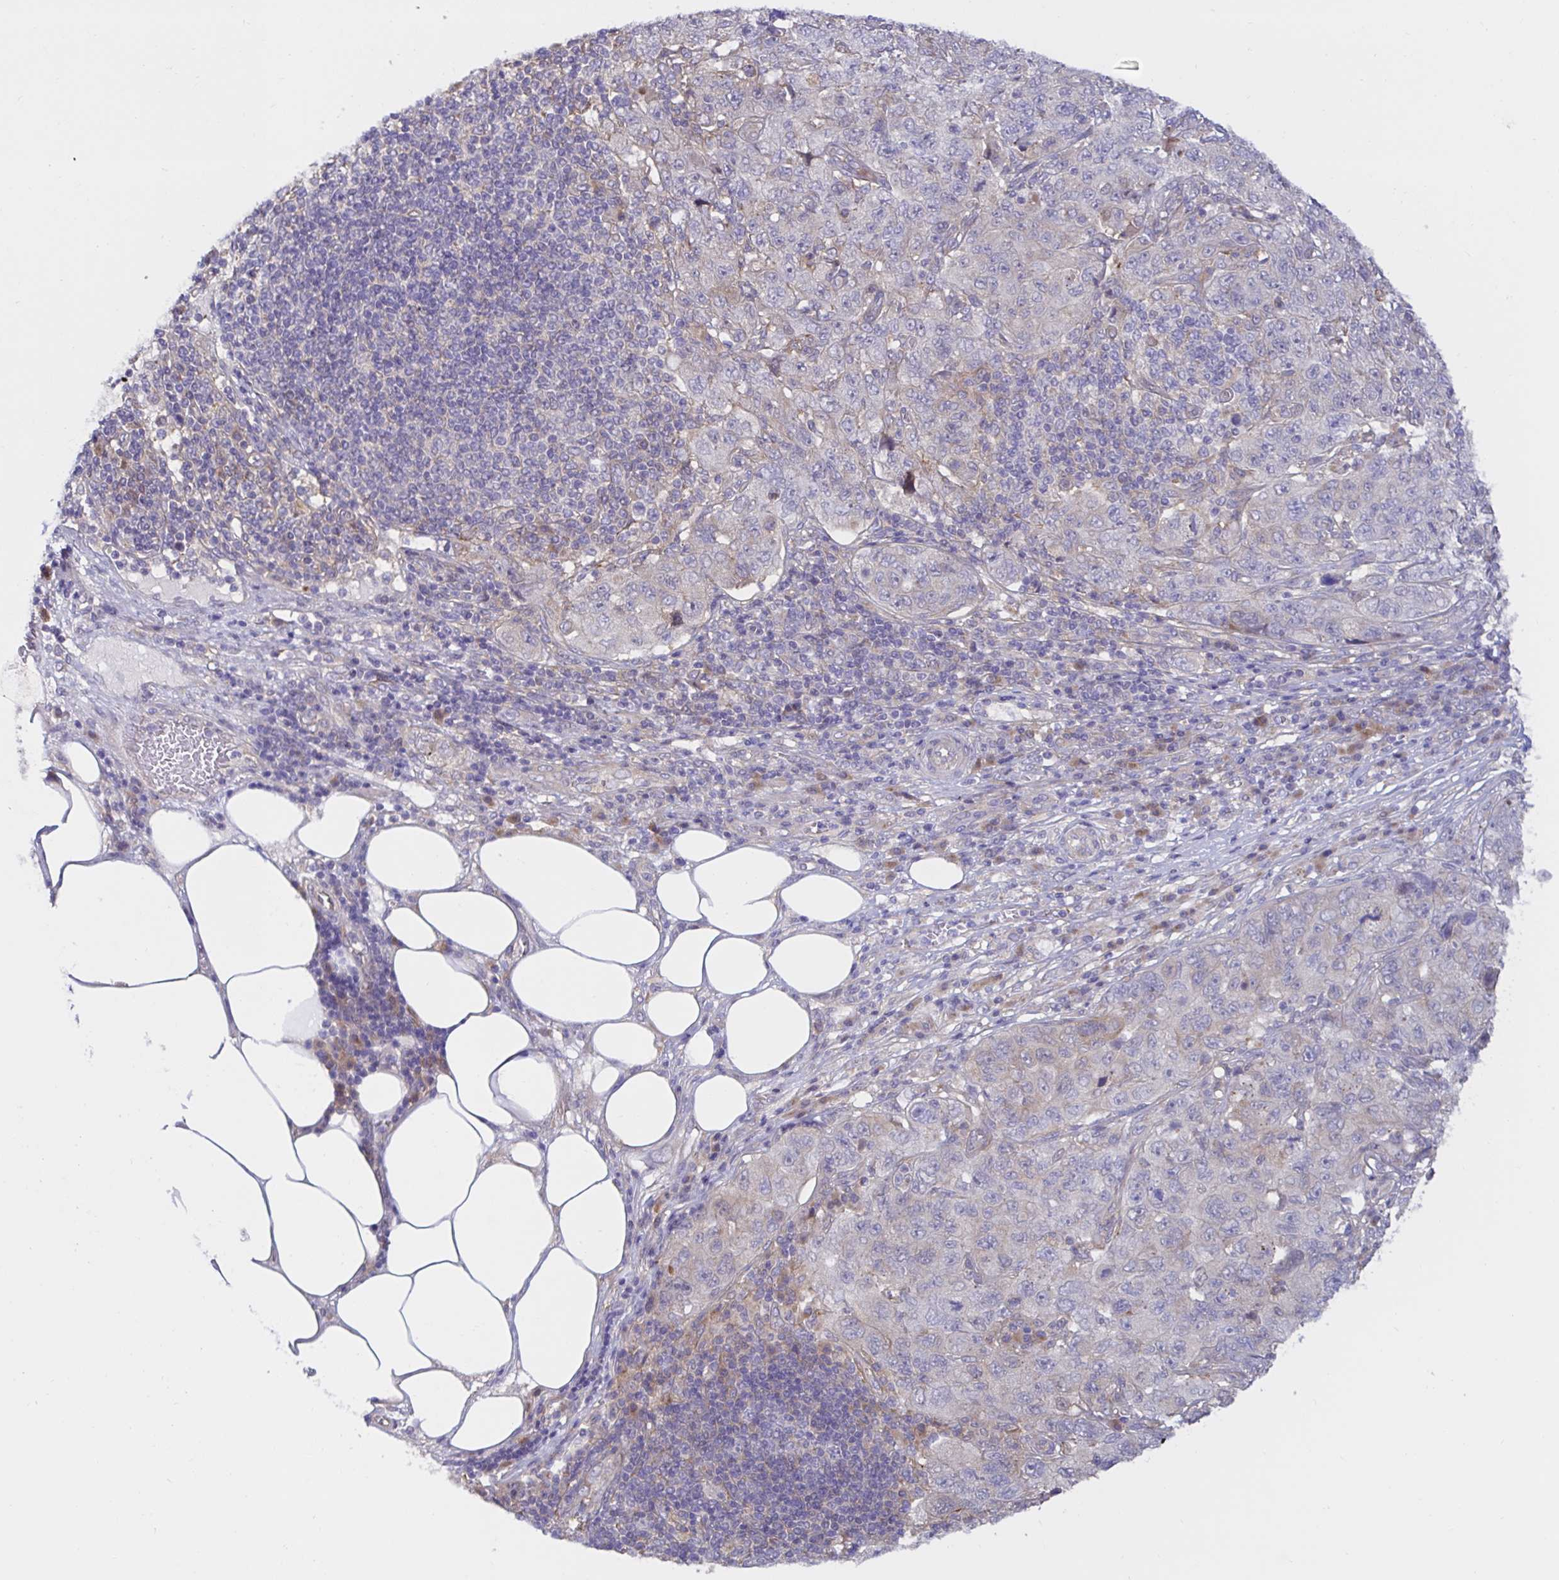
{"staining": {"intensity": "negative", "quantity": "none", "location": "none"}, "tissue": "pancreatic cancer", "cell_type": "Tumor cells", "image_type": "cancer", "snomed": [{"axis": "morphology", "description": "Adenocarcinoma, NOS"}, {"axis": "topography", "description": "Pancreas"}], "caption": "Immunohistochemical staining of pancreatic cancer (adenocarcinoma) exhibits no significant positivity in tumor cells.", "gene": "RSRP1", "patient": {"sex": "male", "age": 68}}